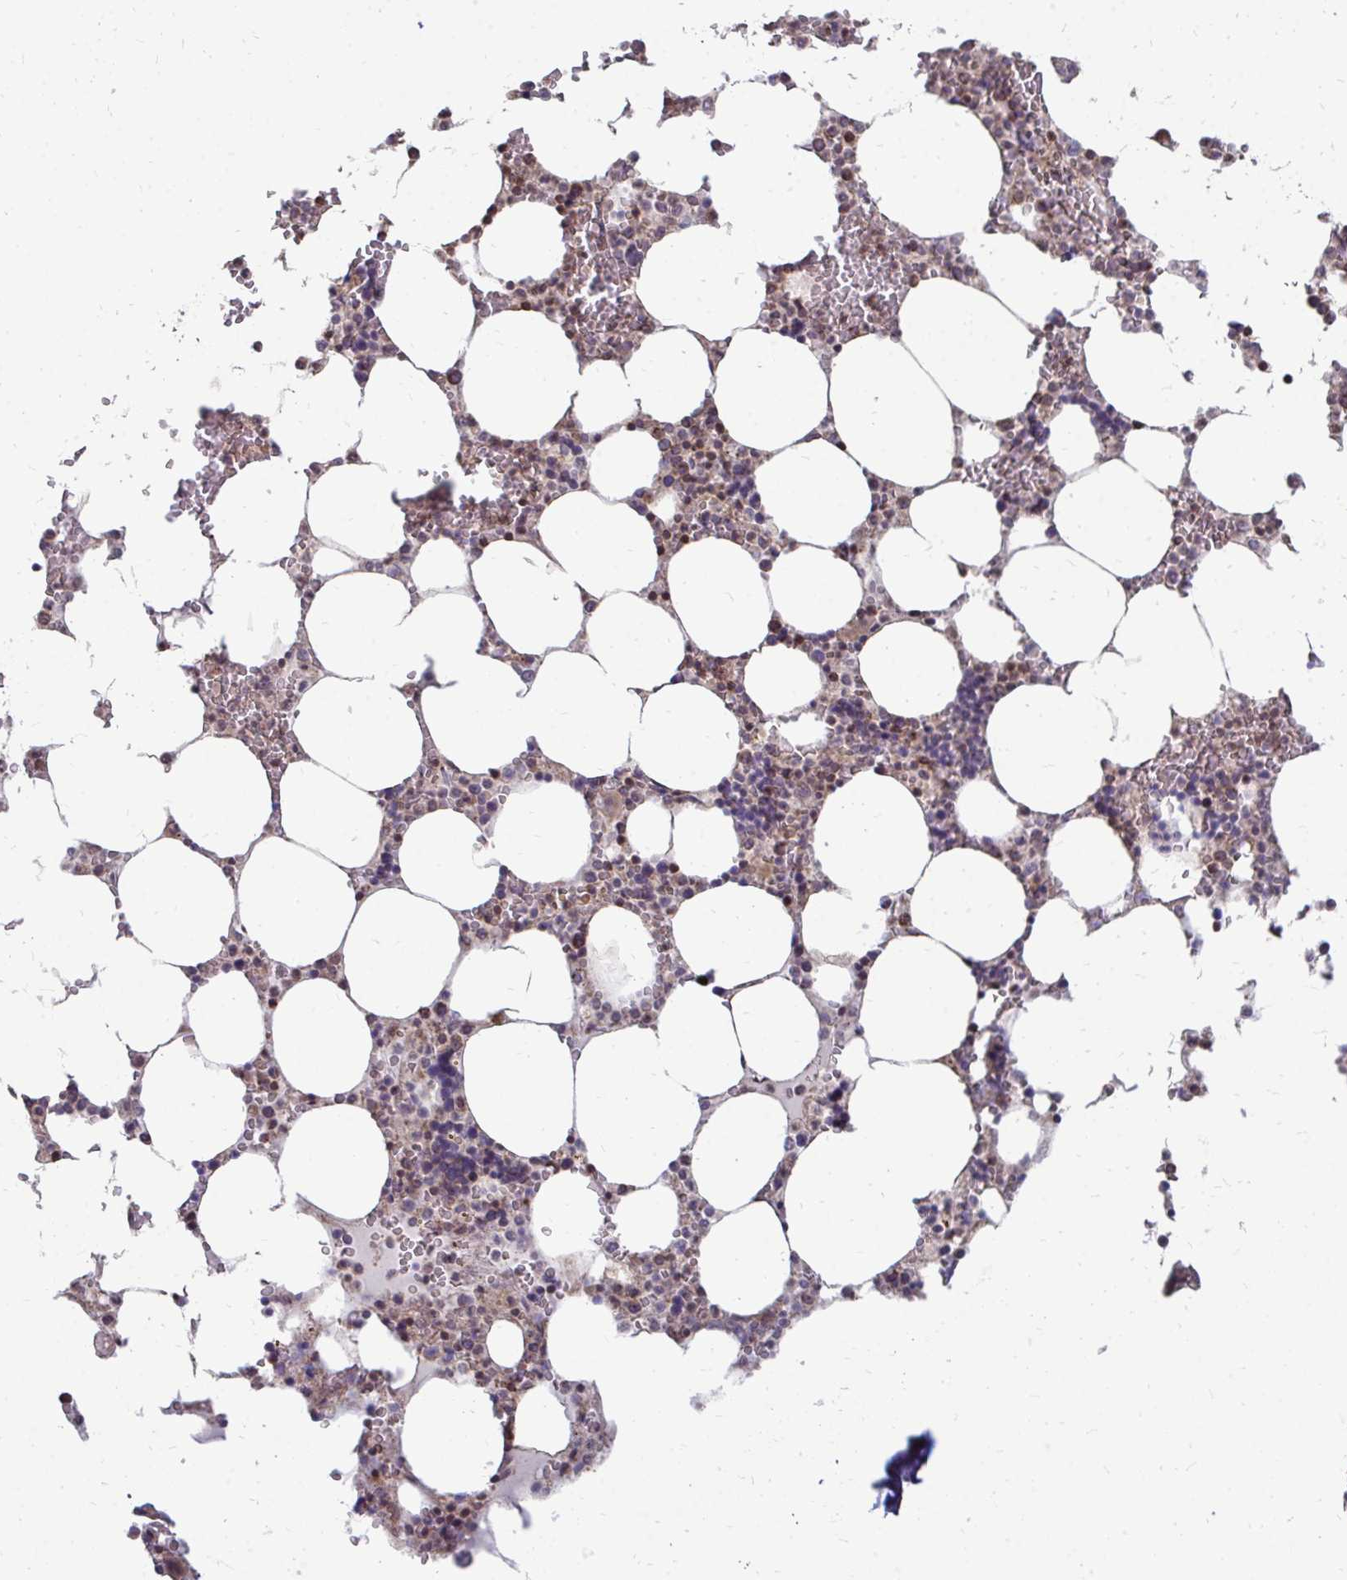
{"staining": {"intensity": "moderate", "quantity": "<25%", "location": "cytoplasmic/membranous"}, "tissue": "bone marrow", "cell_type": "Hematopoietic cells", "image_type": "normal", "snomed": [{"axis": "morphology", "description": "Normal tissue, NOS"}, {"axis": "topography", "description": "Bone marrow"}], "caption": "Protein staining demonstrates moderate cytoplasmic/membranous positivity in approximately <25% of hematopoietic cells in normal bone marrow. (IHC, brightfield microscopy, high magnification).", "gene": "DNAJA2", "patient": {"sex": "male", "age": 64}}